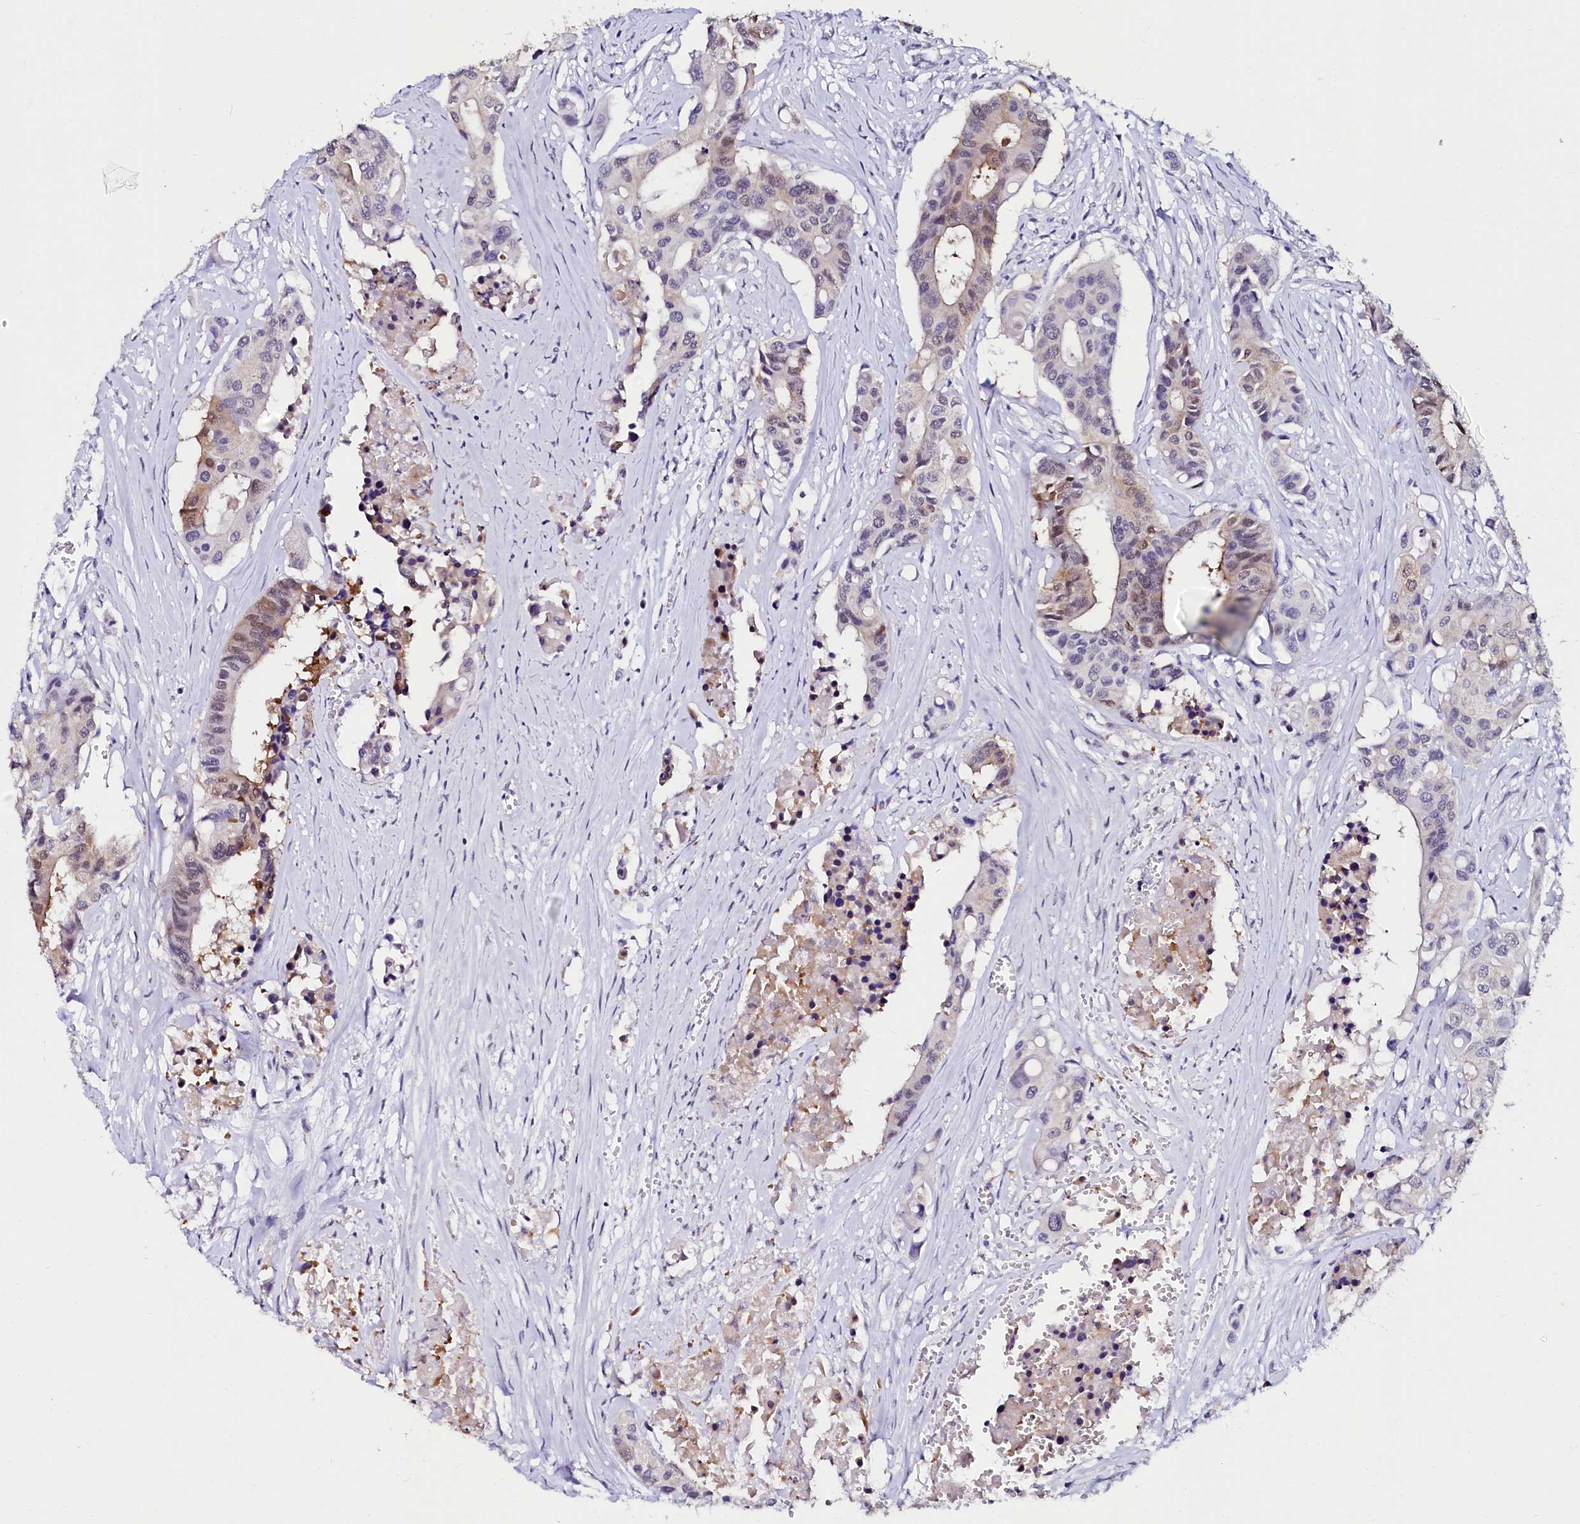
{"staining": {"intensity": "weak", "quantity": "<25%", "location": "nuclear"}, "tissue": "colorectal cancer", "cell_type": "Tumor cells", "image_type": "cancer", "snomed": [{"axis": "morphology", "description": "Adenocarcinoma, NOS"}, {"axis": "topography", "description": "Colon"}], "caption": "DAB (3,3'-diaminobenzidine) immunohistochemical staining of human colorectal cancer (adenocarcinoma) exhibits no significant staining in tumor cells. Nuclei are stained in blue.", "gene": "SORD", "patient": {"sex": "male", "age": 77}}